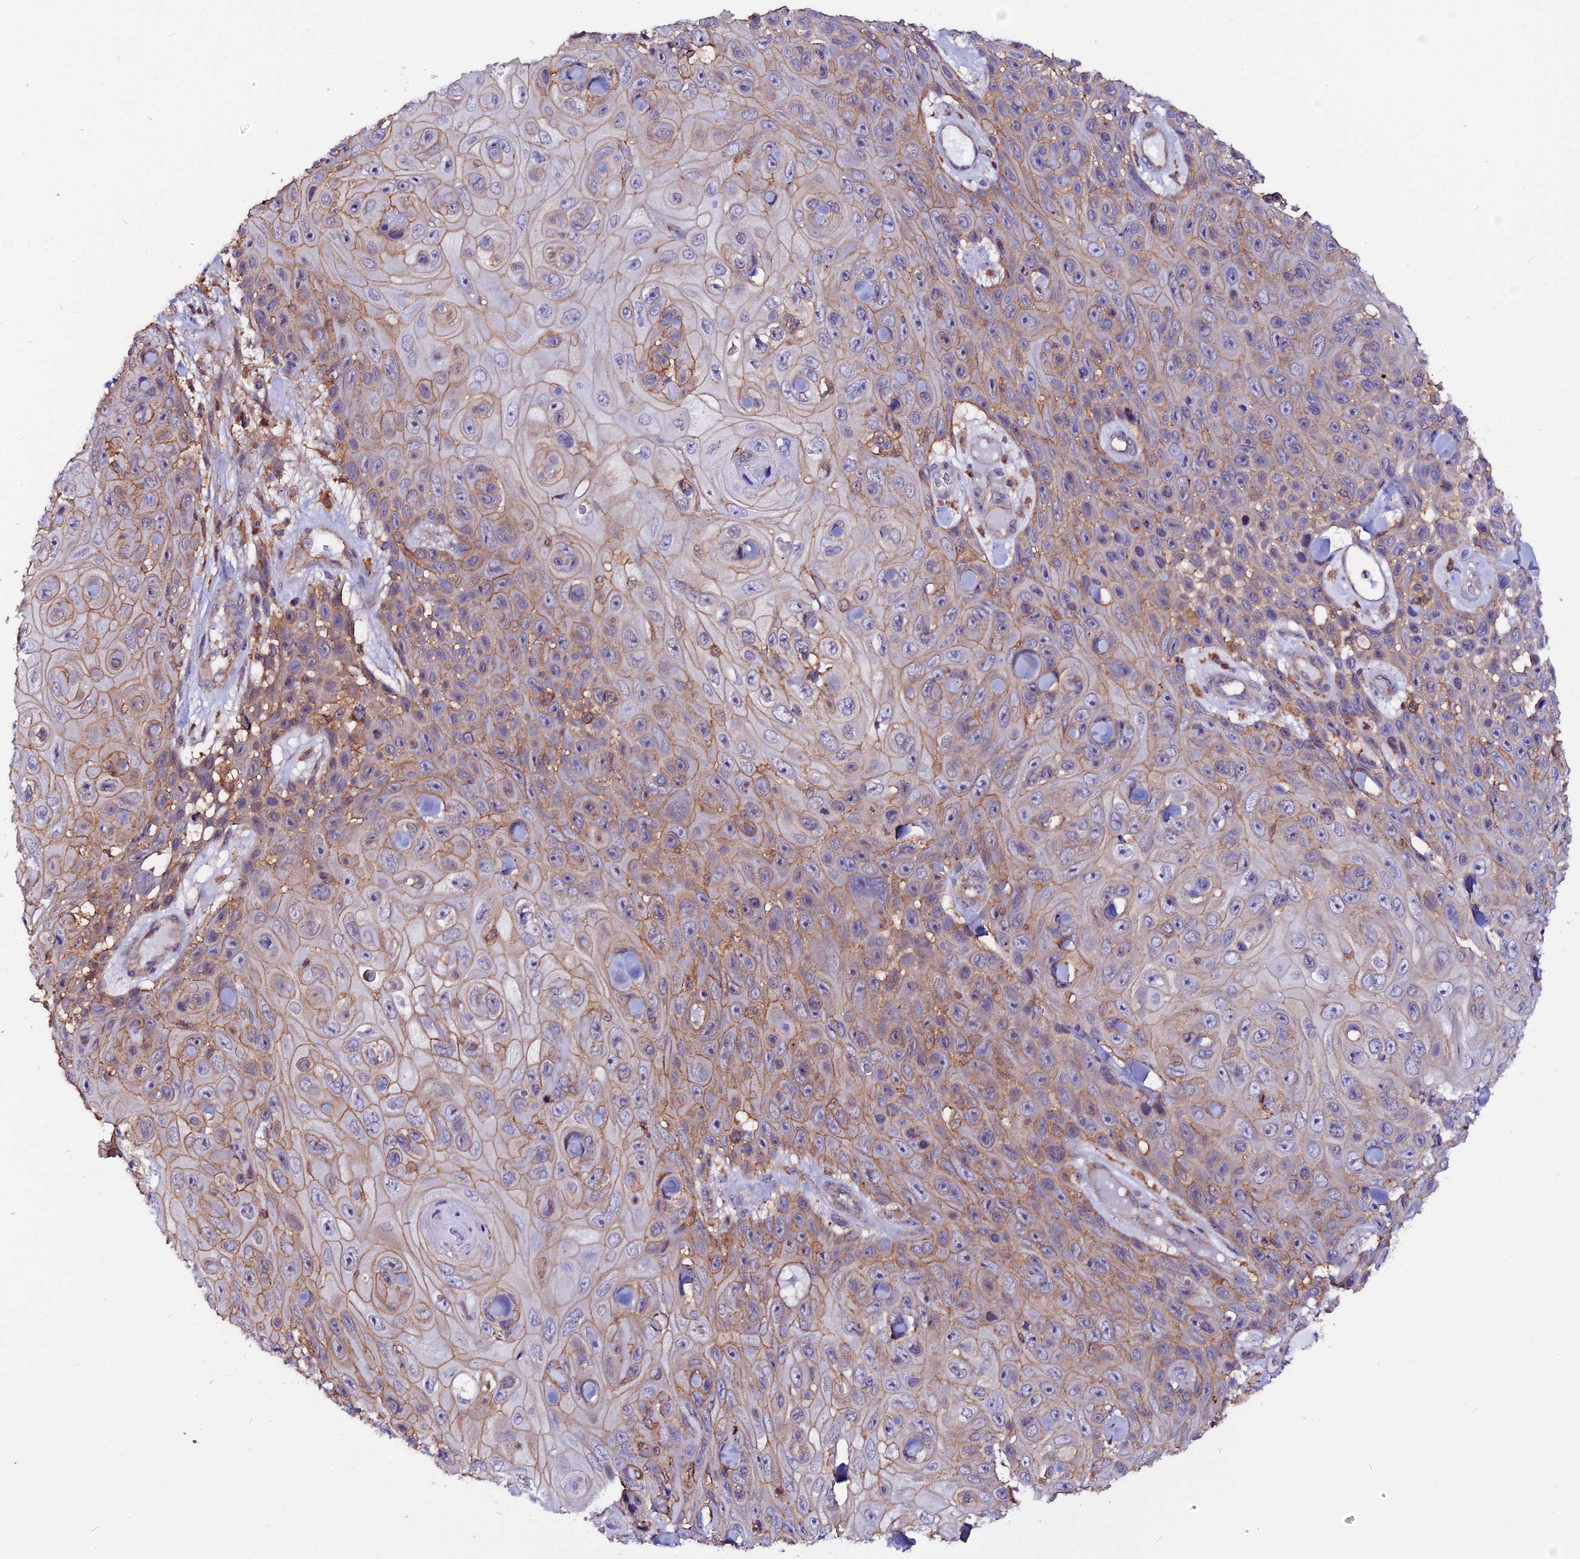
{"staining": {"intensity": "moderate", "quantity": ">75%", "location": "cytoplasmic/membranous"}, "tissue": "skin cancer", "cell_type": "Tumor cells", "image_type": "cancer", "snomed": [{"axis": "morphology", "description": "Squamous cell carcinoma, NOS"}, {"axis": "topography", "description": "Skin"}], "caption": "Skin squamous cell carcinoma stained with immunohistochemistry (IHC) reveals moderate cytoplasmic/membranous positivity in approximately >75% of tumor cells. The protein is stained brown, and the nuclei are stained in blue (DAB IHC with brightfield microscopy, high magnification).", "gene": "USP17L15", "patient": {"sex": "male", "age": 82}}